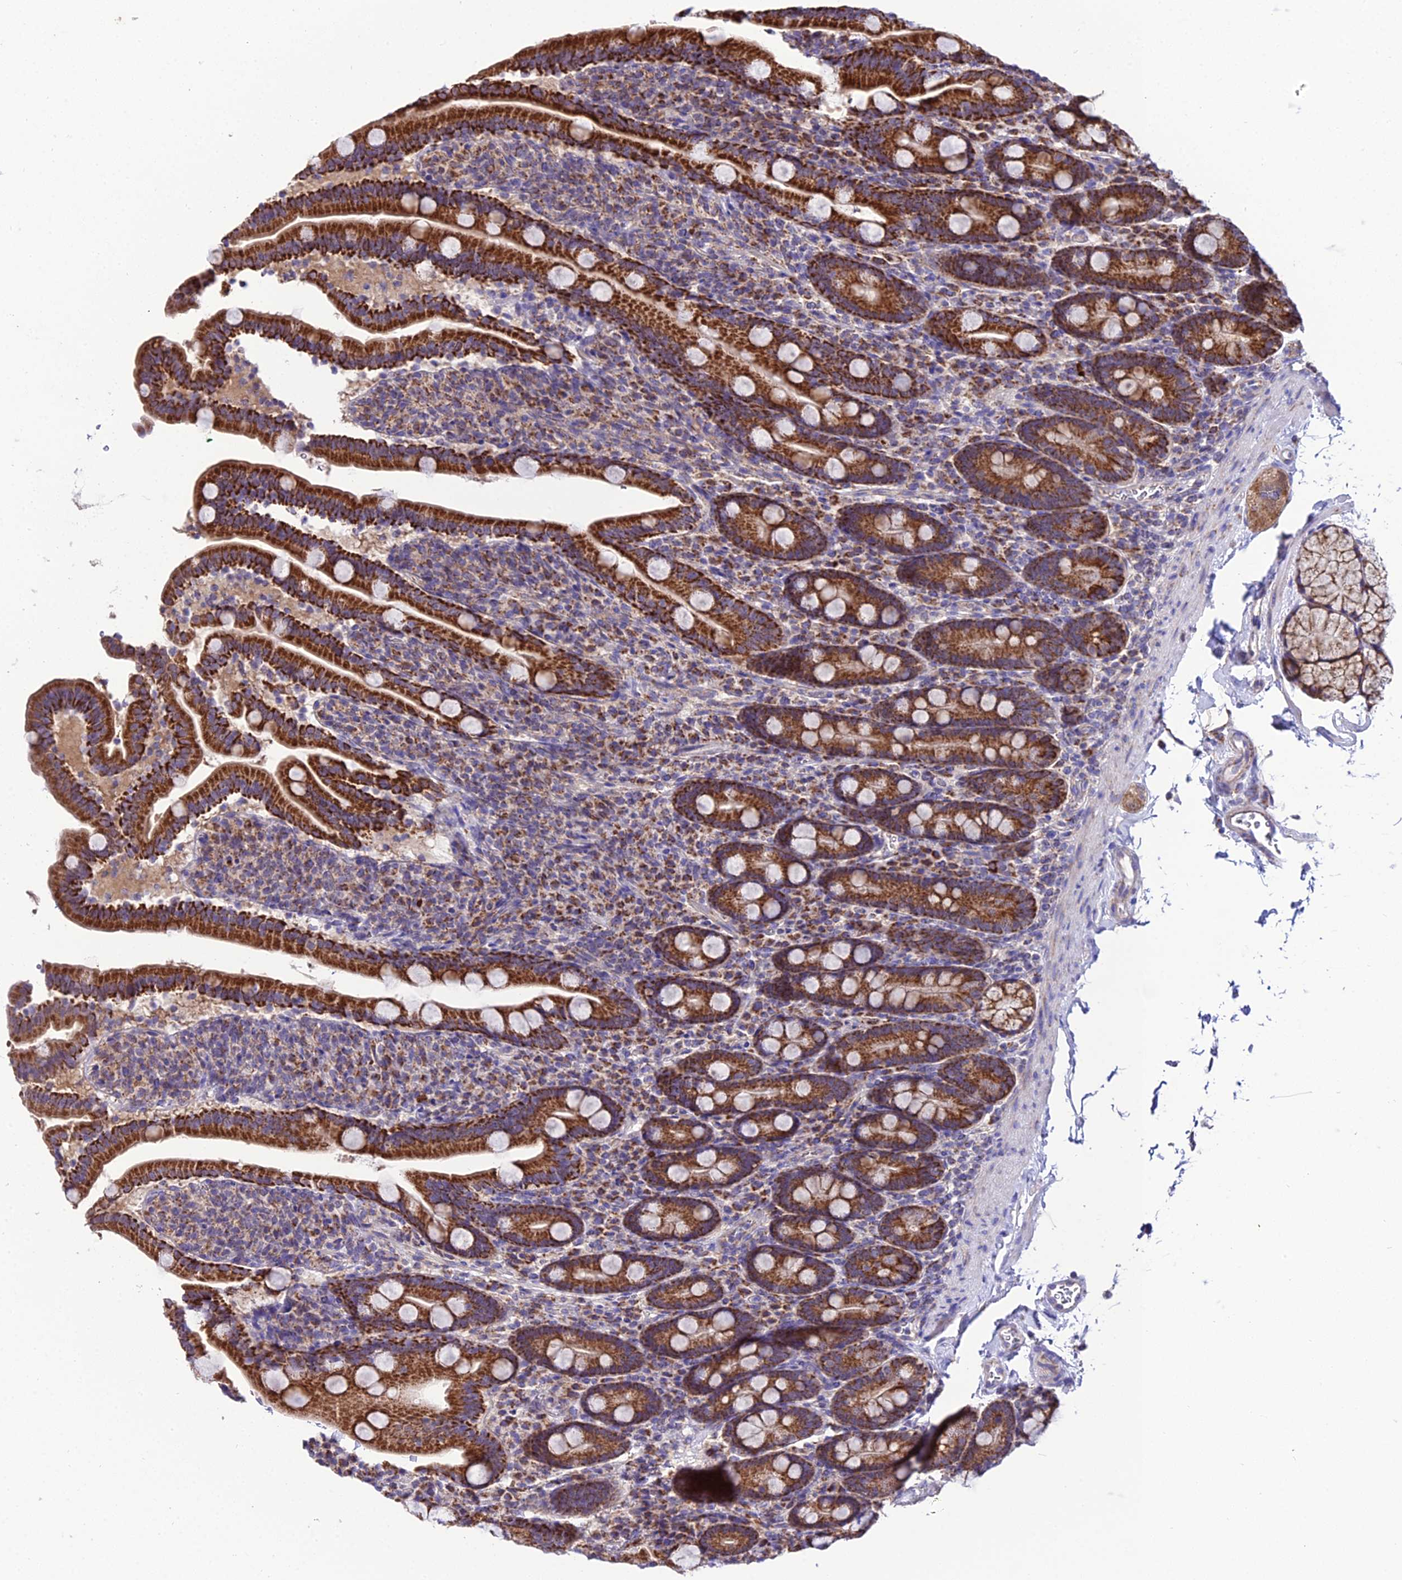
{"staining": {"intensity": "strong", "quantity": ">75%", "location": "cytoplasmic/membranous"}, "tissue": "duodenum", "cell_type": "Glandular cells", "image_type": "normal", "snomed": [{"axis": "morphology", "description": "Normal tissue, NOS"}, {"axis": "topography", "description": "Duodenum"}], "caption": "Immunohistochemical staining of benign duodenum demonstrates high levels of strong cytoplasmic/membranous expression in about >75% of glandular cells.", "gene": "PSMD2", "patient": {"sex": "male", "age": 35}}